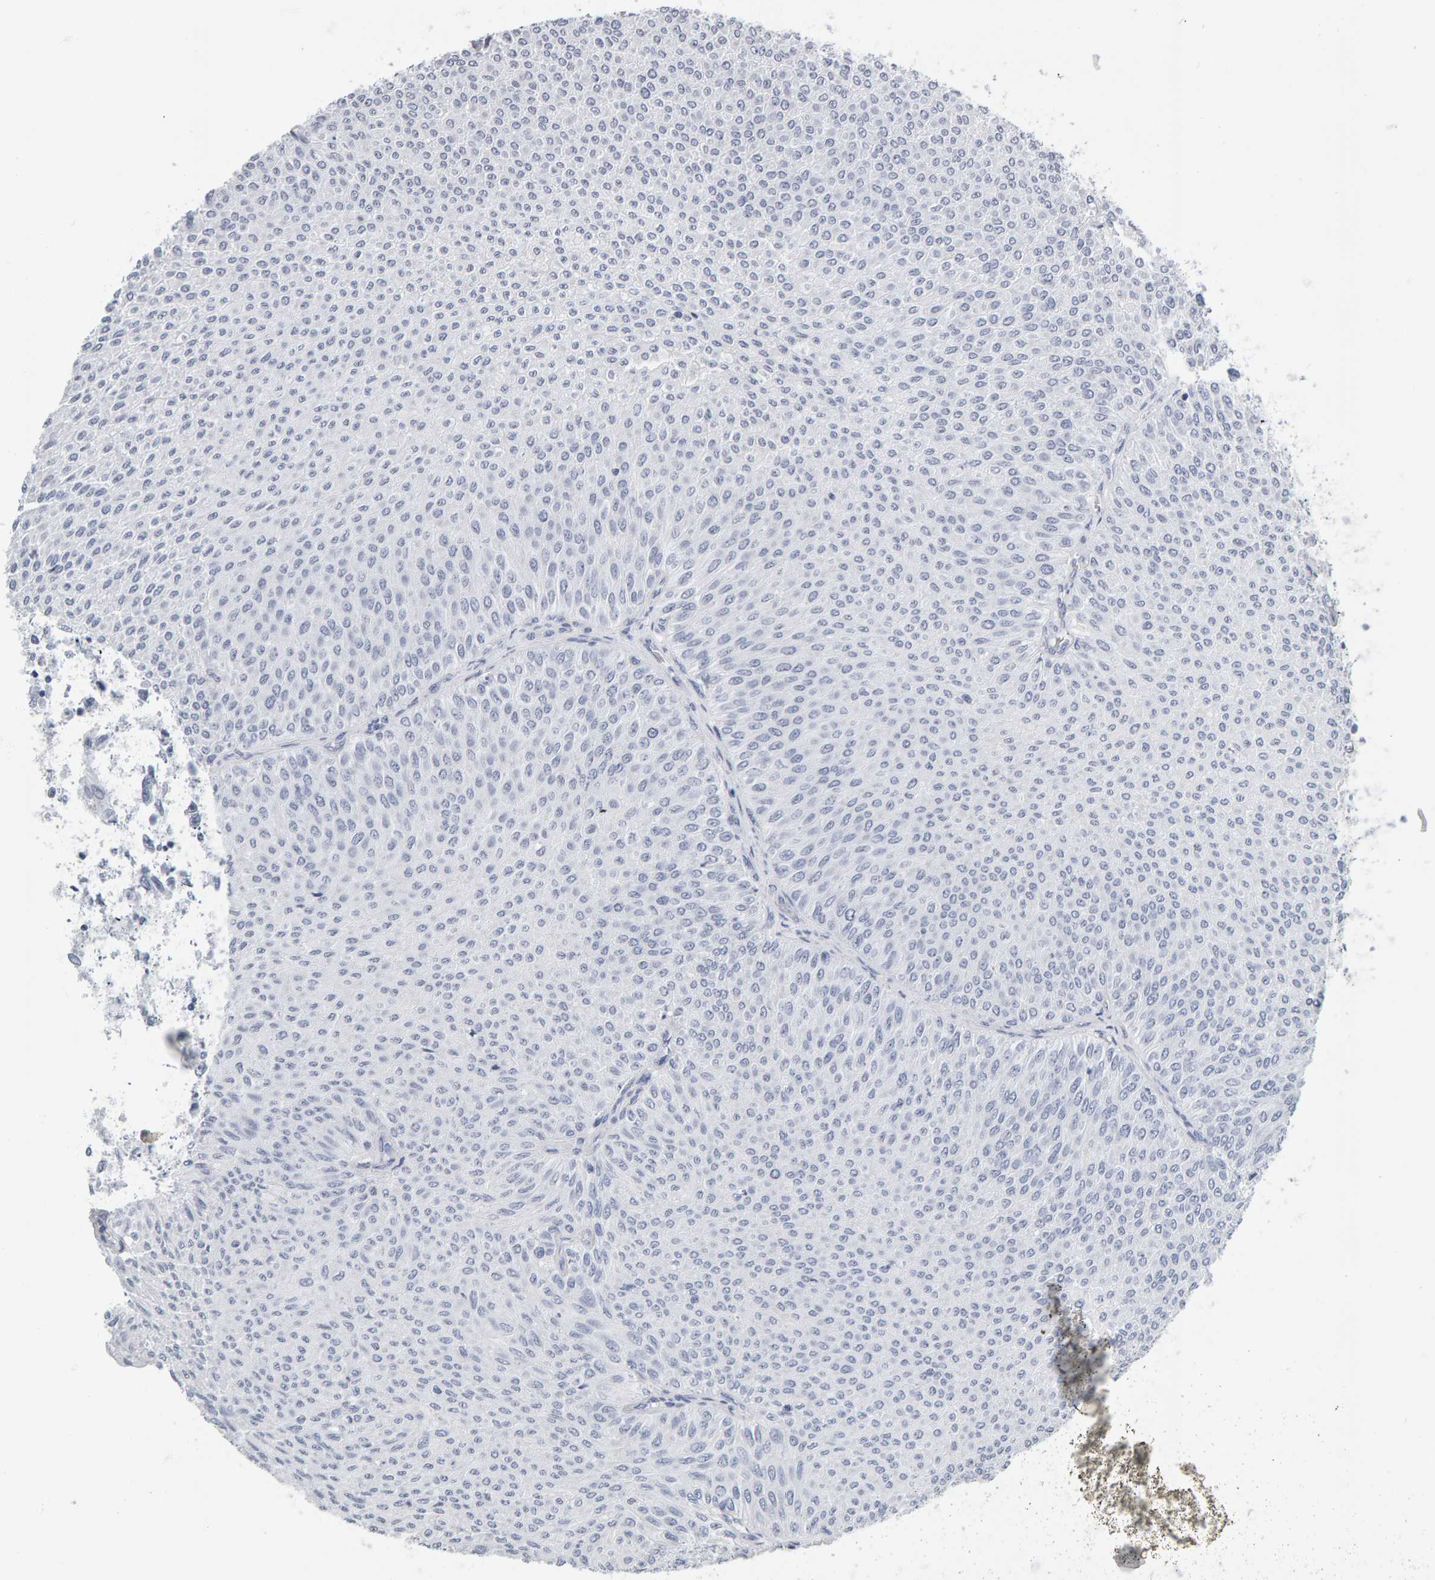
{"staining": {"intensity": "negative", "quantity": "none", "location": "none"}, "tissue": "urothelial cancer", "cell_type": "Tumor cells", "image_type": "cancer", "snomed": [{"axis": "morphology", "description": "Urothelial carcinoma, Low grade"}, {"axis": "topography", "description": "Urinary bladder"}], "caption": "DAB immunohistochemical staining of human urothelial carcinoma (low-grade) exhibits no significant staining in tumor cells.", "gene": "SPACA3", "patient": {"sex": "male", "age": 78}}